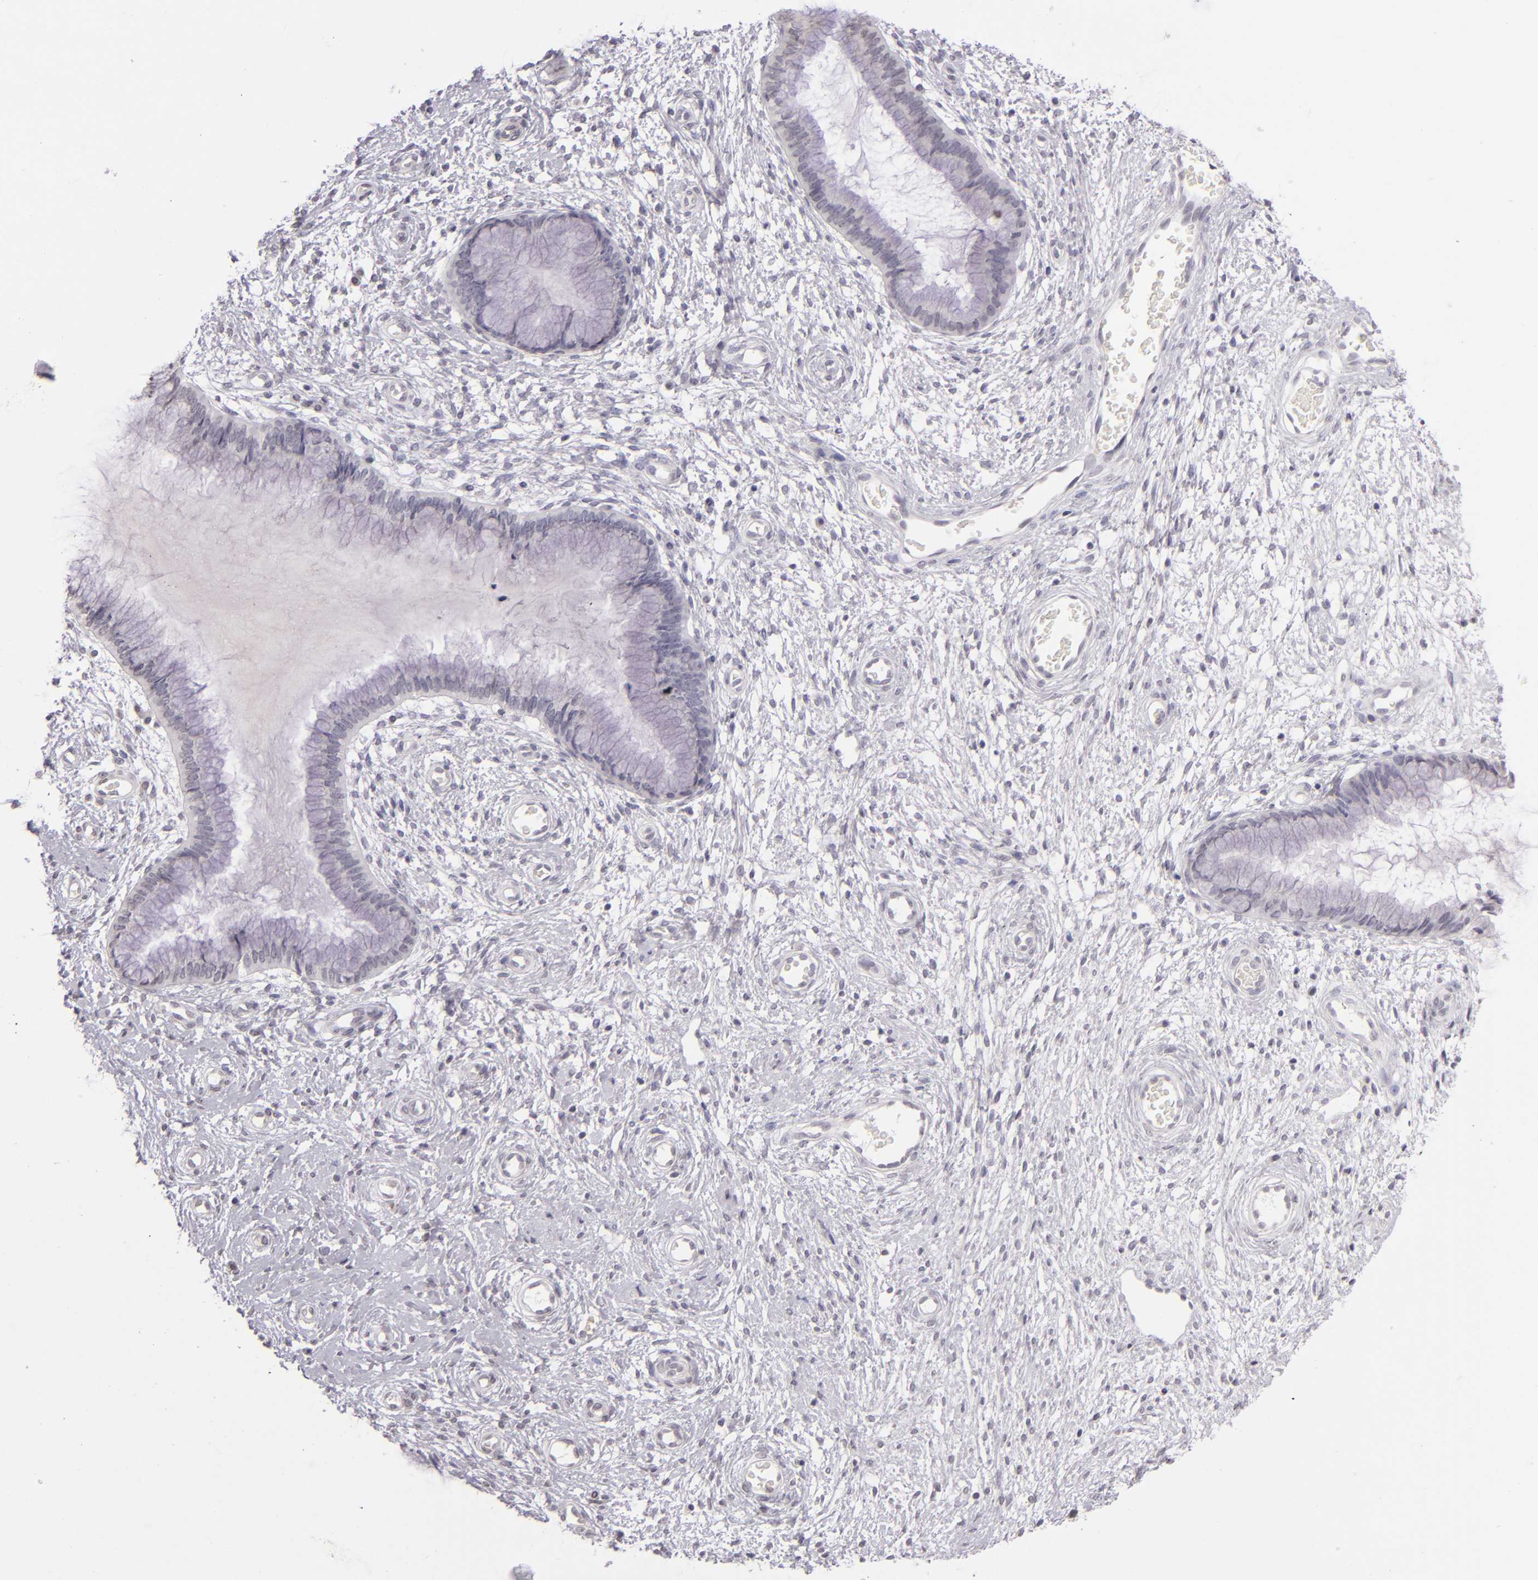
{"staining": {"intensity": "negative", "quantity": "none", "location": "none"}, "tissue": "cervix", "cell_type": "Glandular cells", "image_type": "normal", "snomed": [{"axis": "morphology", "description": "Normal tissue, NOS"}, {"axis": "topography", "description": "Cervix"}], "caption": "This is an IHC micrograph of benign human cervix. There is no positivity in glandular cells.", "gene": "CD40", "patient": {"sex": "female", "age": 55}}